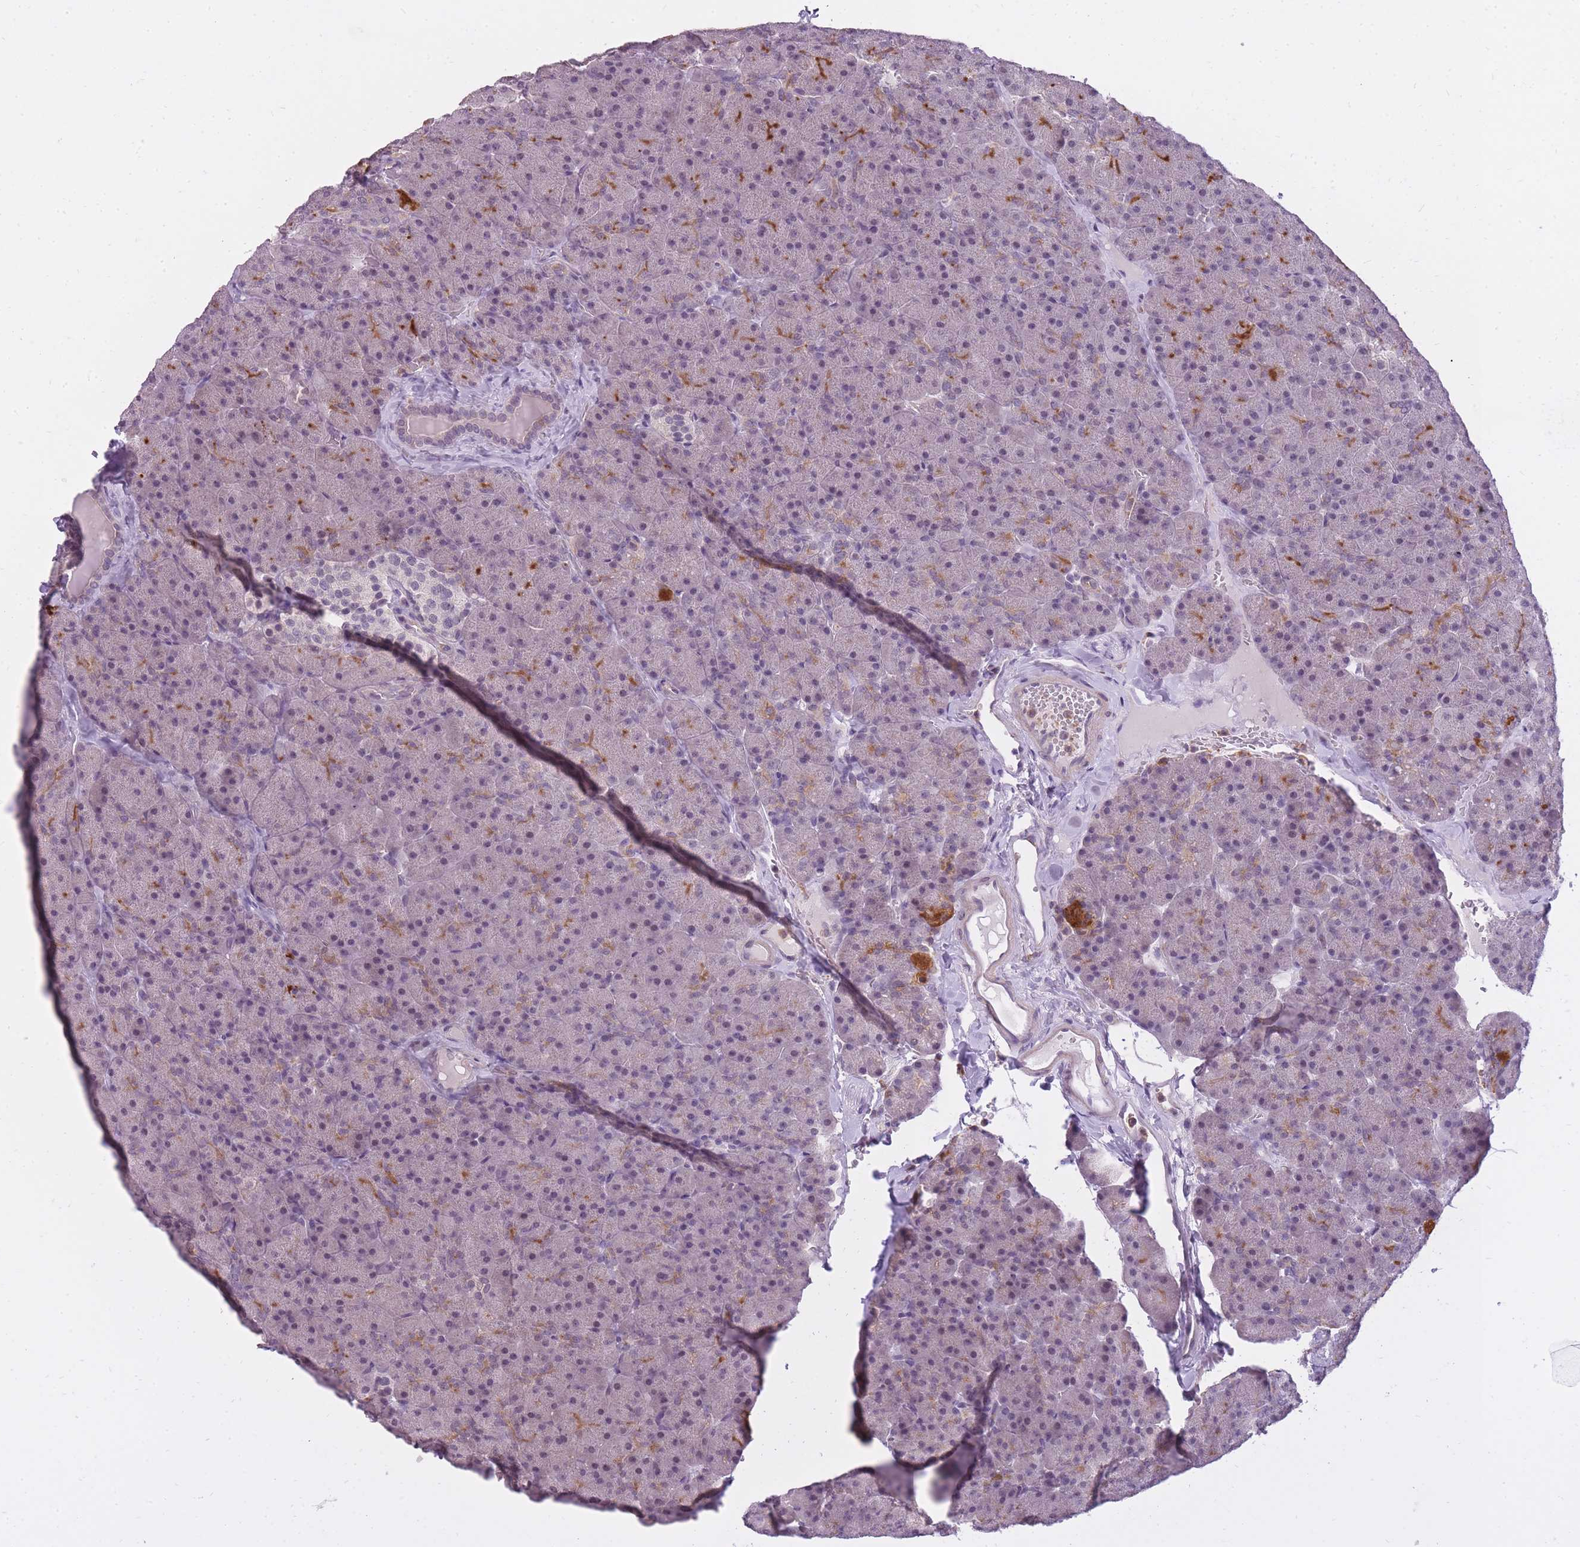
{"staining": {"intensity": "moderate", "quantity": "25%-75%", "location": "cytoplasmic/membranous,nuclear"}, "tissue": "pancreas", "cell_type": "Exocrine glandular cells", "image_type": "normal", "snomed": [{"axis": "morphology", "description": "Normal tissue, NOS"}, {"axis": "topography", "description": "Pancreas"}], "caption": "DAB (3,3'-diaminobenzidine) immunohistochemical staining of benign human pancreas shows moderate cytoplasmic/membranous,nuclear protein positivity in about 25%-75% of exocrine glandular cells. (IHC, brightfield microscopy, high magnification).", "gene": "TIGD1", "patient": {"sex": "male", "age": 36}}